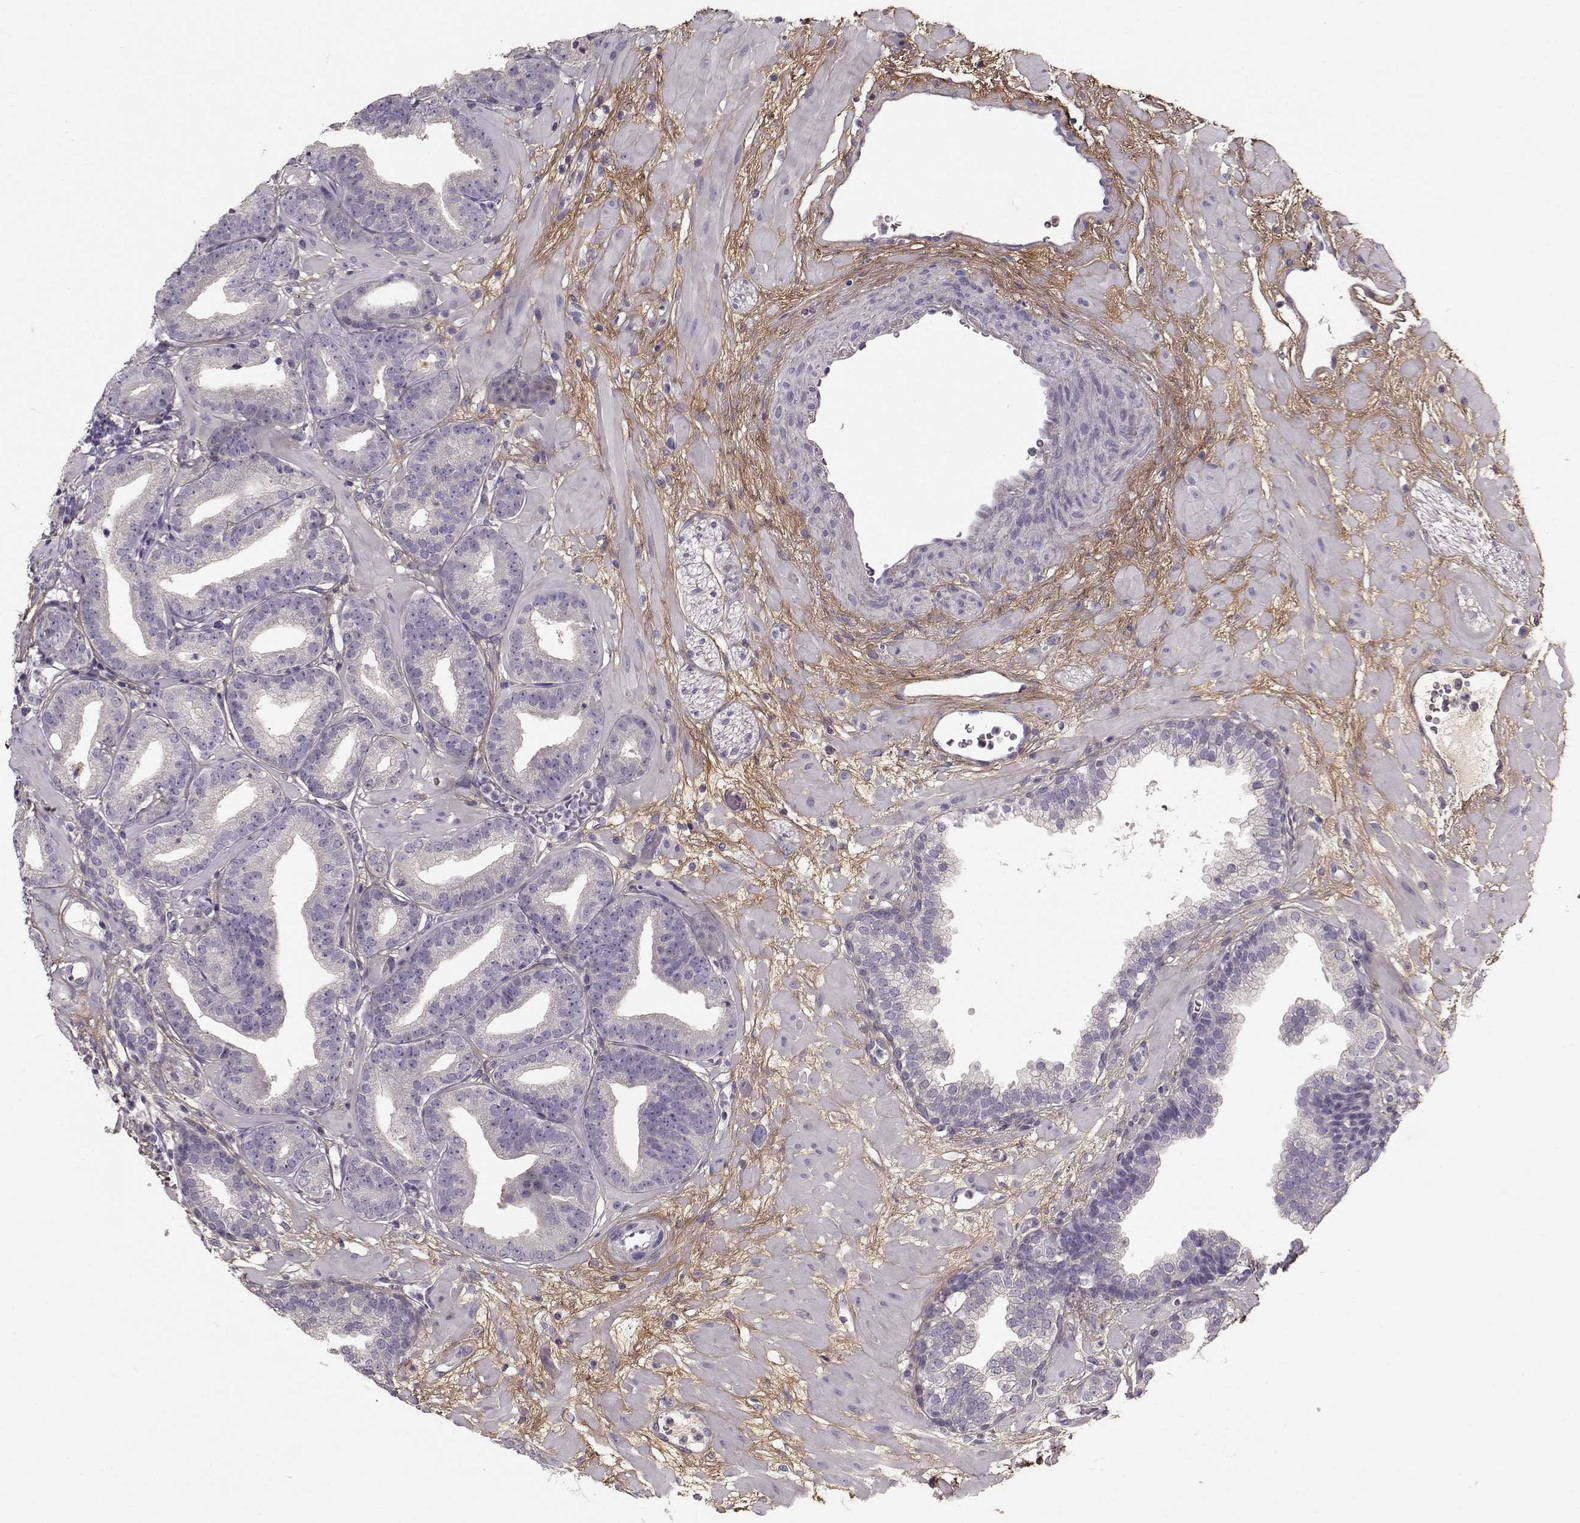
{"staining": {"intensity": "negative", "quantity": "none", "location": "none"}, "tissue": "prostate cancer", "cell_type": "Tumor cells", "image_type": "cancer", "snomed": [{"axis": "morphology", "description": "Adenocarcinoma, Low grade"}, {"axis": "topography", "description": "Prostate"}], "caption": "Immunohistochemical staining of human prostate low-grade adenocarcinoma exhibits no significant expression in tumor cells. (DAB immunohistochemistry, high magnification).", "gene": "LUM", "patient": {"sex": "male", "age": 68}}